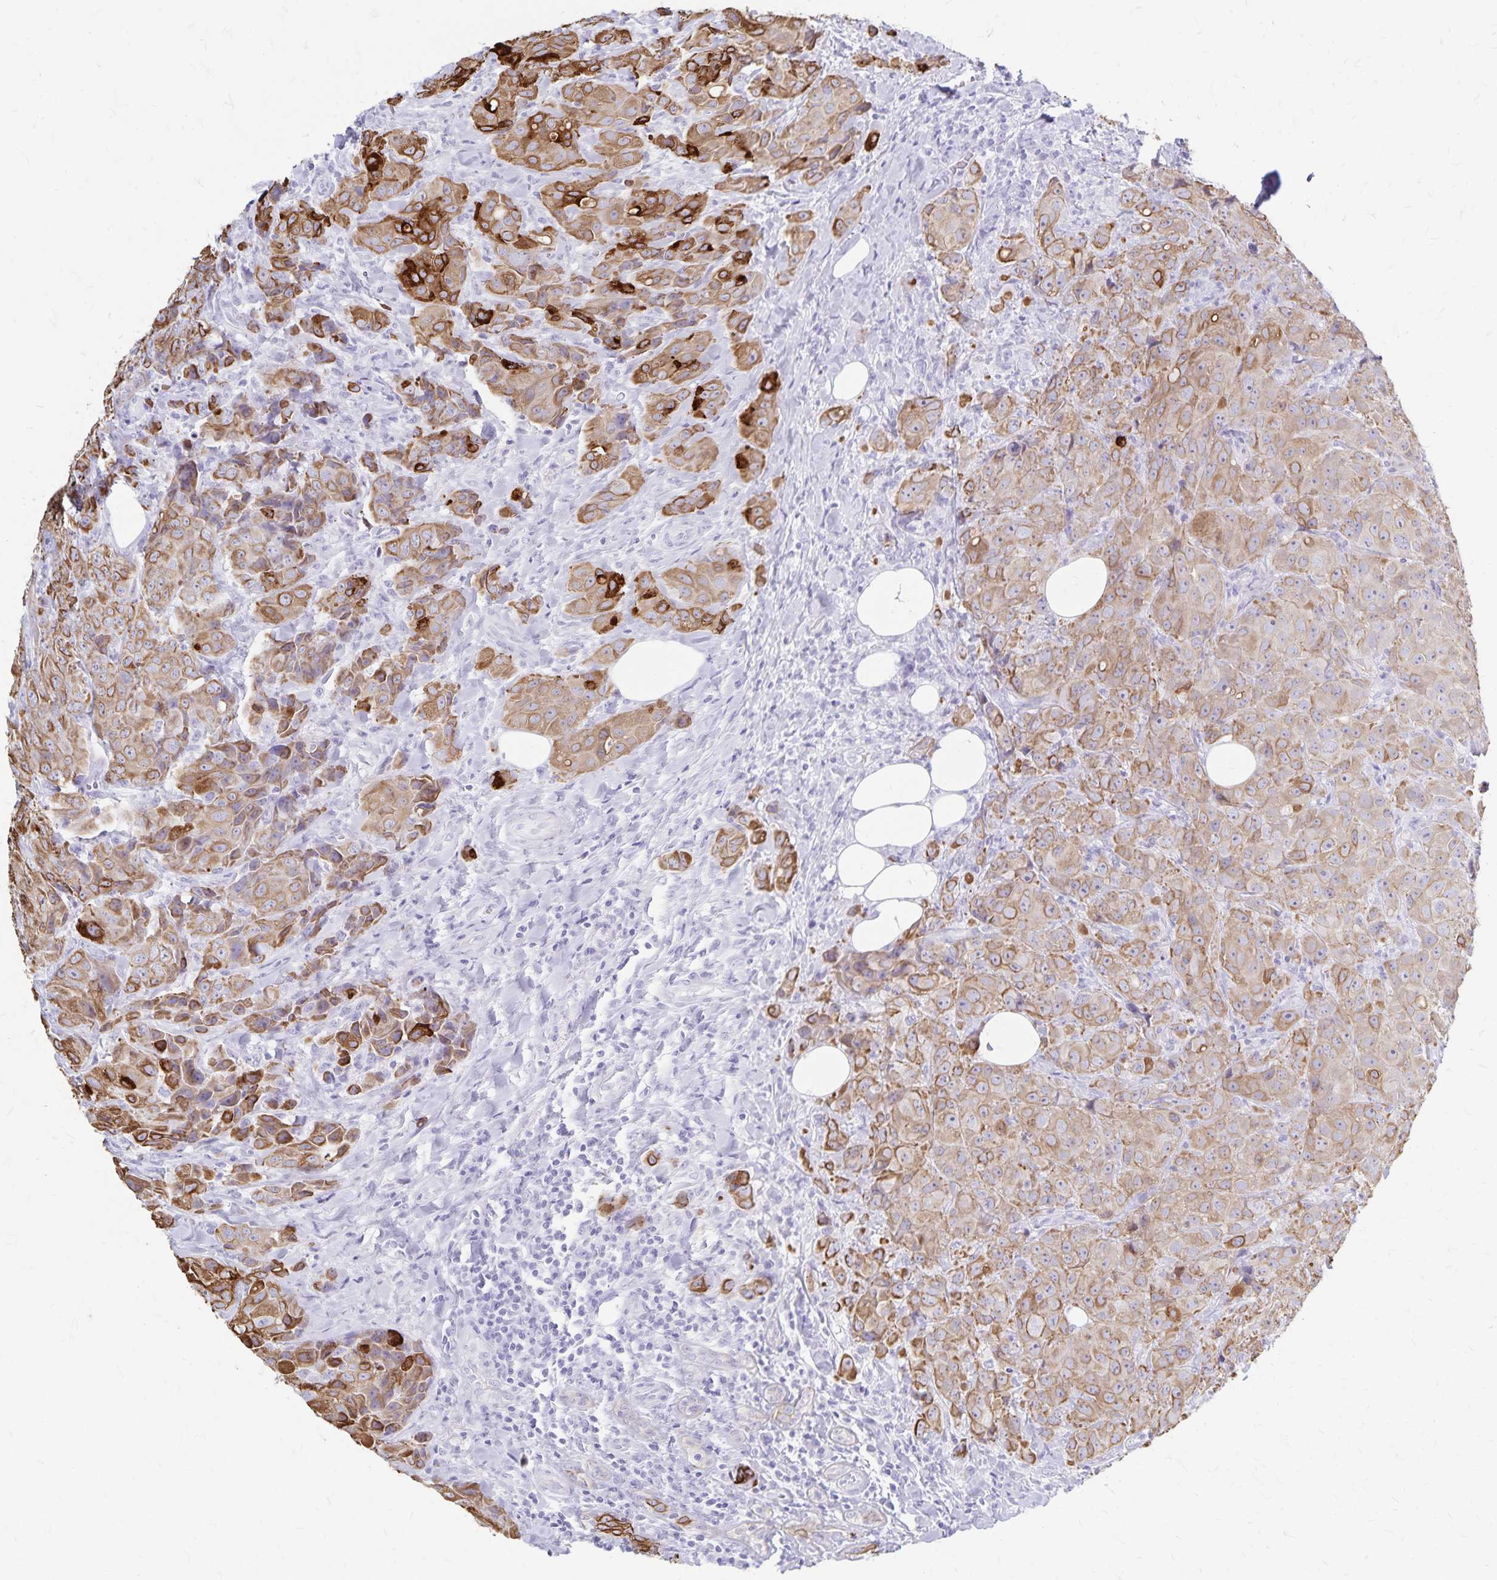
{"staining": {"intensity": "moderate", "quantity": "25%-75%", "location": "cytoplasmic/membranous"}, "tissue": "breast cancer", "cell_type": "Tumor cells", "image_type": "cancer", "snomed": [{"axis": "morphology", "description": "Normal tissue, NOS"}, {"axis": "morphology", "description": "Duct carcinoma"}, {"axis": "topography", "description": "Breast"}], "caption": "Breast invasive ductal carcinoma stained with IHC displays moderate cytoplasmic/membranous staining in about 25%-75% of tumor cells. The protein is shown in brown color, while the nuclei are stained blue.", "gene": "GPBAR1", "patient": {"sex": "female", "age": 43}}